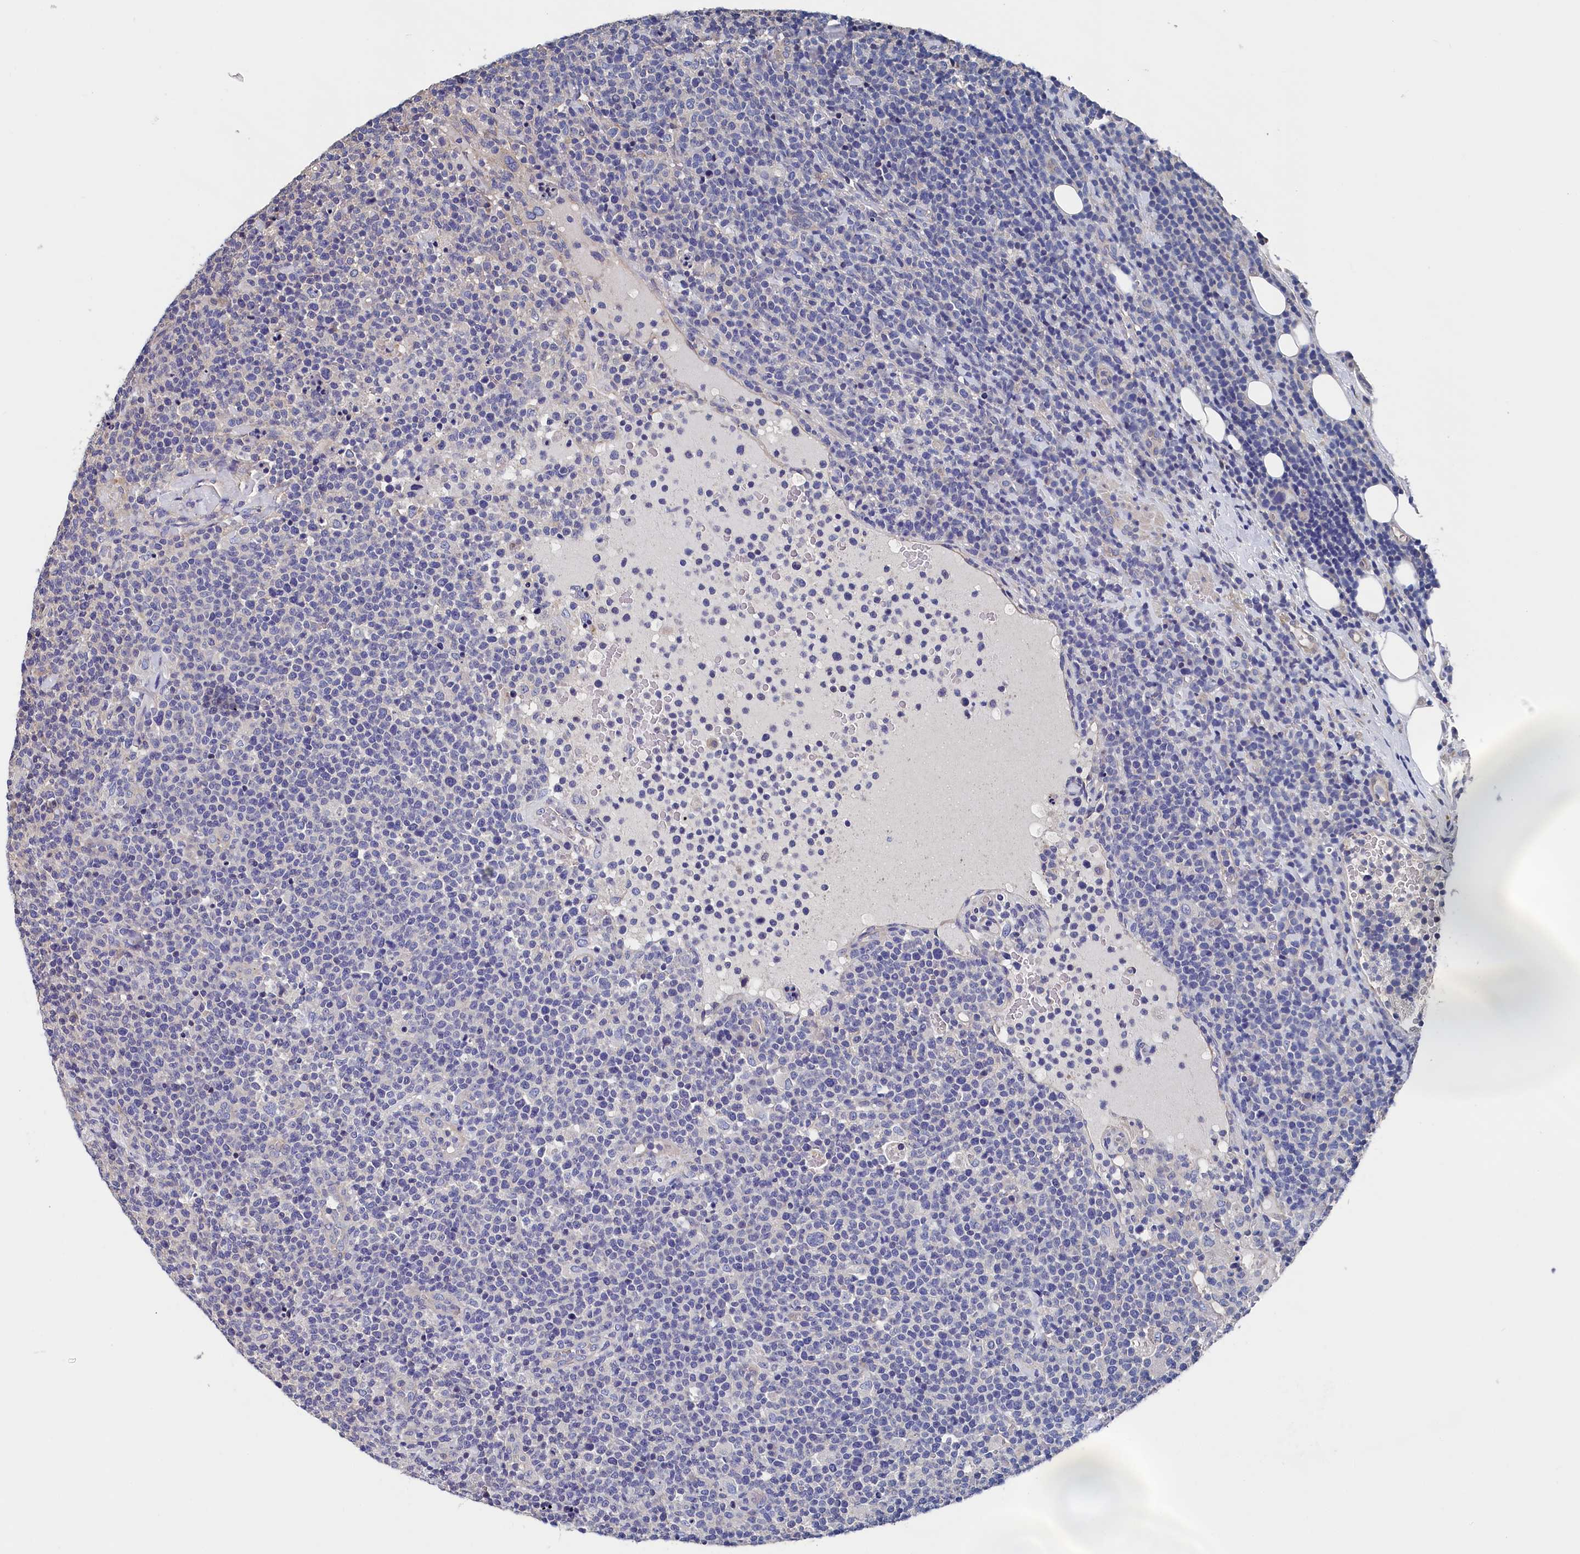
{"staining": {"intensity": "negative", "quantity": "none", "location": "none"}, "tissue": "lymphoma", "cell_type": "Tumor cells", "image_type": "cancer", "snomed": [{"axis": "morphology", "description": "Malignant lymphoma, non-Hodgkin's type, High grade"}, {"axis": "topography", "description": "Lymph node"}], "caption": "A high-resolution histopathology image shows immunohistochemistry (IHC) staining of malignant lymphoma, non-Hodgkin's type (high-grade), which shows no significant expression in tumor cells. (DAB immunohistochemistry (IHC), high magnification).", "gene": "BHMT", "patient": {"sex": "male", "age": 61}}